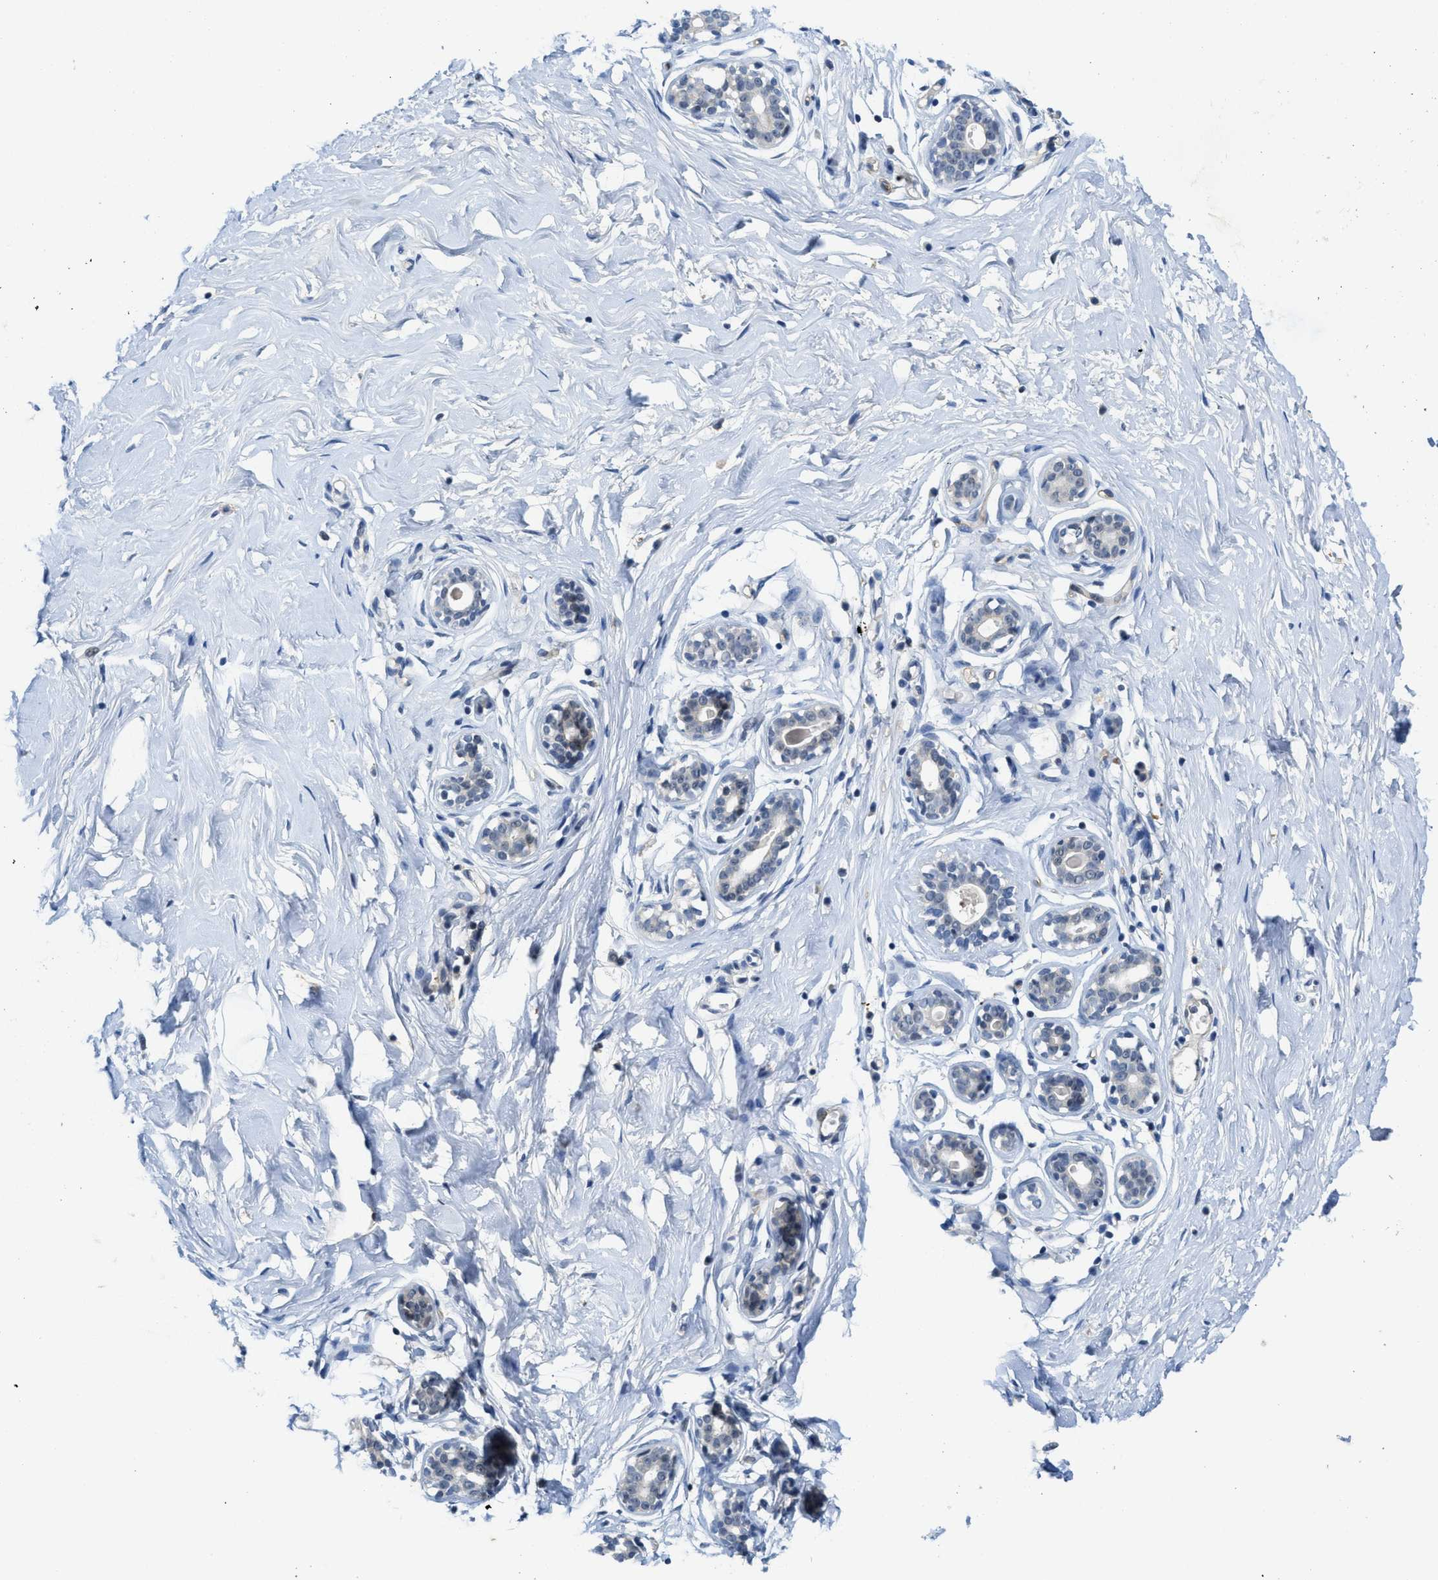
{"staining": {"intensity": "negative", "quantity": "none", "location": "none"}, "tissue": "breast", "cell_type": "Adipocytes", "image_type": "normal", "snomed": [{"axis": "morphology", "description": "Normal tissue, NOS"}, {"axis": "topography", "description": "Breast"}], "caption": "High power microscopy image of an IHC image of unremarkable breast, revealing no significant staining in adipocytes. The staining is performed using DAB (3,3'-diaminobenzidine) brown chromogen with nuclei counter-stained in using hematoxylin.", "gene": "SLCO2A1", "patient": {"sex": "female", "age": 23}}